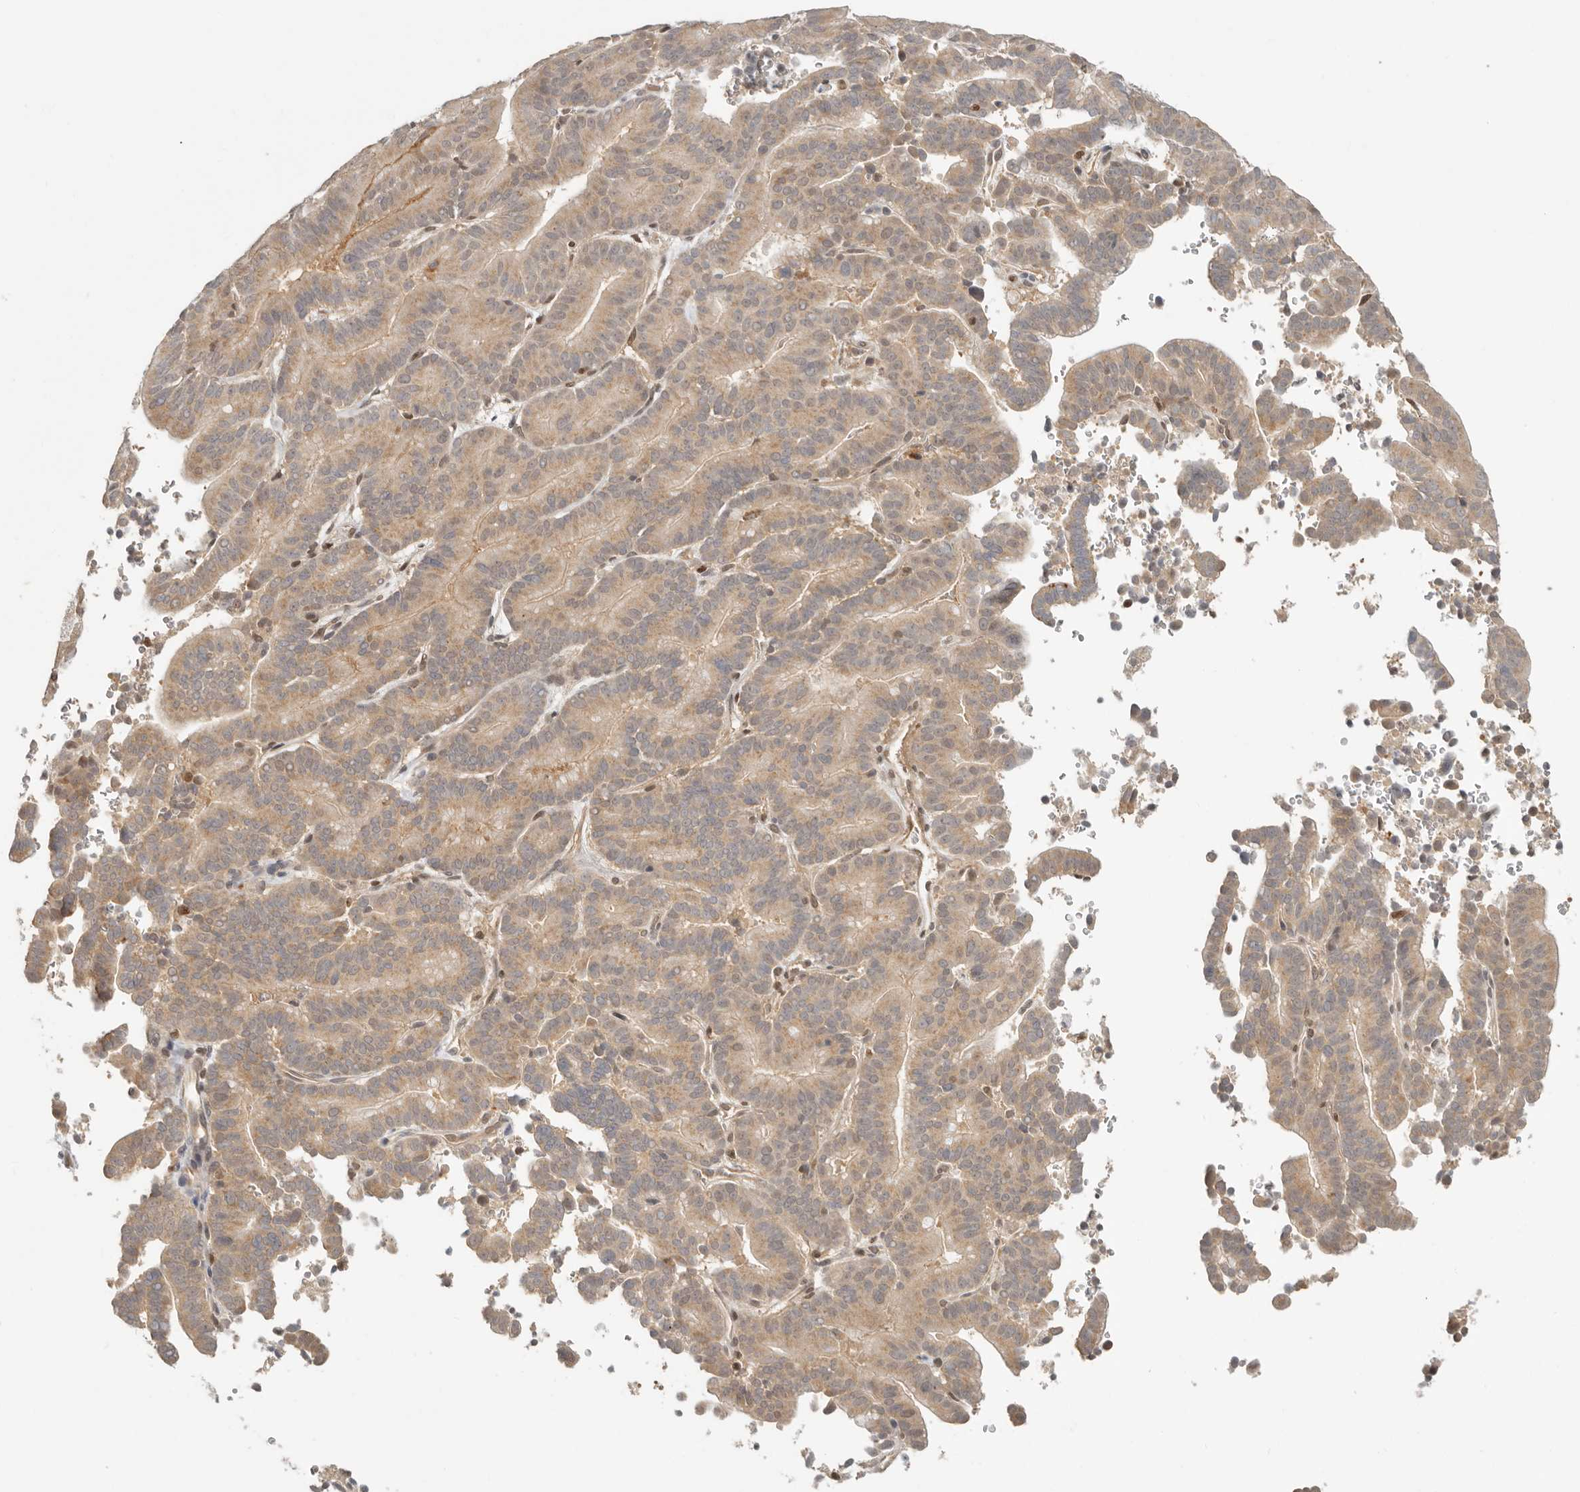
{"staining": {"intensity": "weak", "quantity": ">75%", "location": "cytoplasmic/membranous"}, "tissue": "liver cancer", "cell_type": "Tumor cells", "image_type": "cancer", "snomed": [{"axis": "morphology", "description": "Cholangiocarcinoma"}, {"axis": "topography", "description": "Liver"}], "caption": "Weak cytoplasmic/membranous protein expression is identified in about >75% of tumor cells in liver cholangiocarcinoma.", "gene": "PSMA5", "patient": {"sex": "female", "age": 75}}